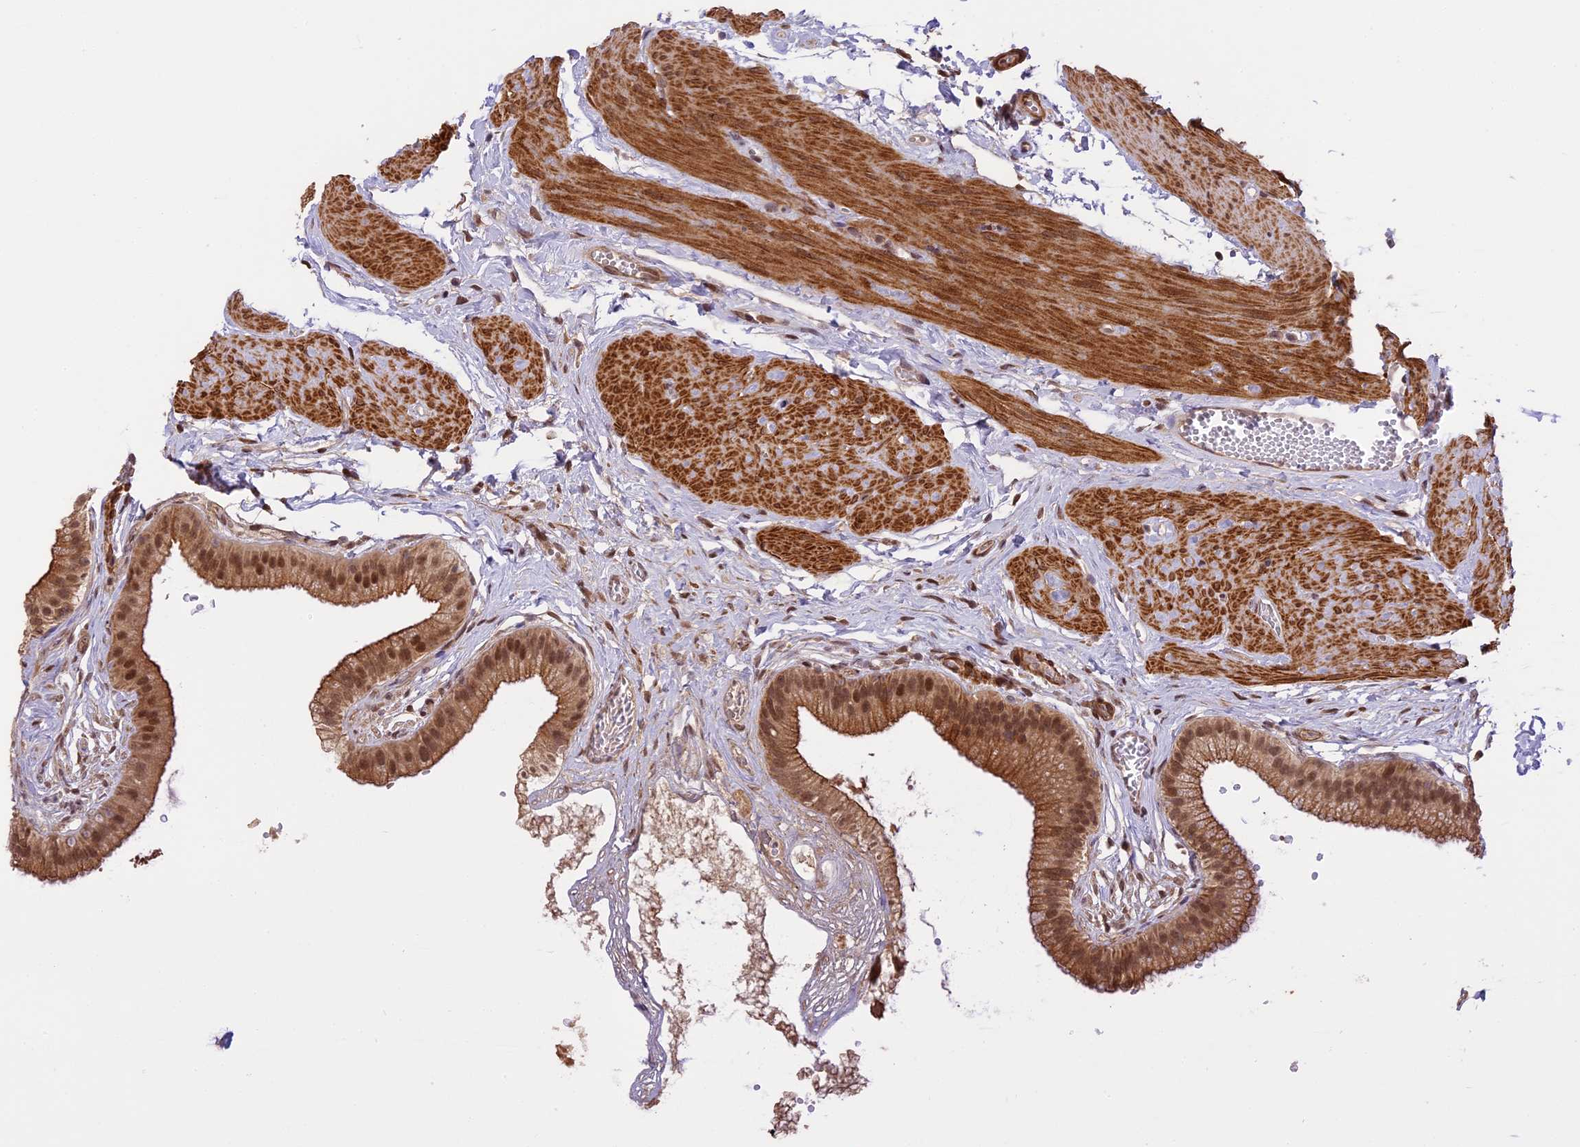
{"staining": {"intensity": "strong", "quantity": ">75%", "location": "cytoplasmic/membranous,nuclear"}, "tissue": "gallbladder", "cell_type": "Glandular cells", "image_type": "normal", "snomed": [{"axis": "morphology", "description": "Normal tissue, NOS"}, {"axis": "topography", "description": "Gallbladder"}], "caption": "DAB immunohistochemical staining of benign gallbladder shows strong cytoplasmic/membranous,nuclear protein expression in approximately >75% of glandular cells. (Brightfield microscopy of DAB IHC at high magnification).", "gene": "PRELID2", "patient": {"sex": "female", "age": 54}}